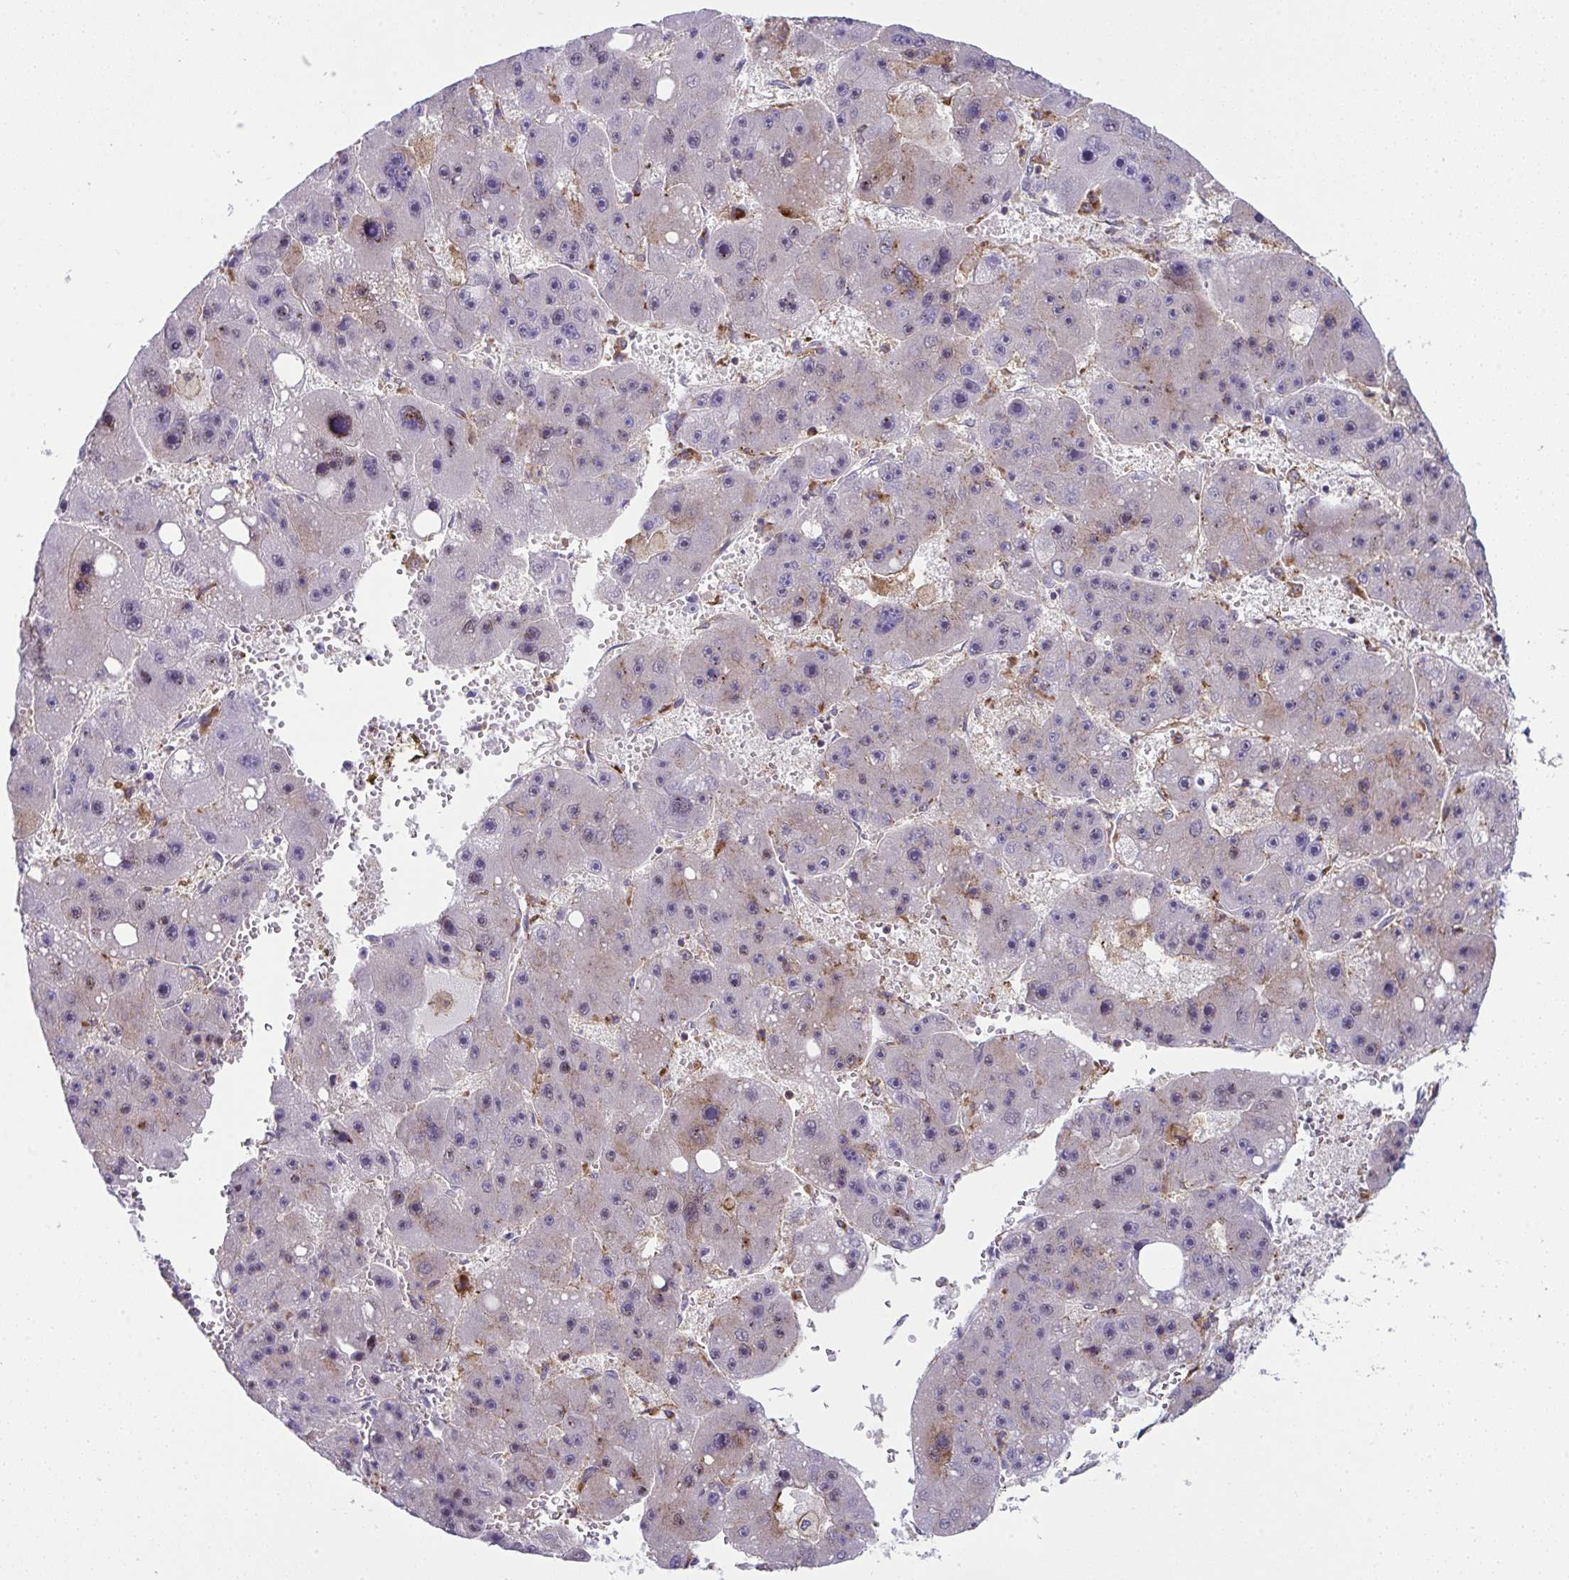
{"staining": {"intensity": "negative", "quantity": "none", "location": "none"}, "tissue": "liver cancer", "cell_type": "Tumor cells", "image_type": "cancer", "snomed": [{"axis": "morphology", "description": "Carcinoma, Hepatocellular, NOS"}, {"axis": "topography", "description": "Liver"}], "caption": "Immunohistochemical staining of human liver cancer demonstrates no significant positivity in tumor cells.", "gene": "ALDH16A1", "patient": {"sex": "female", "age": 61}}